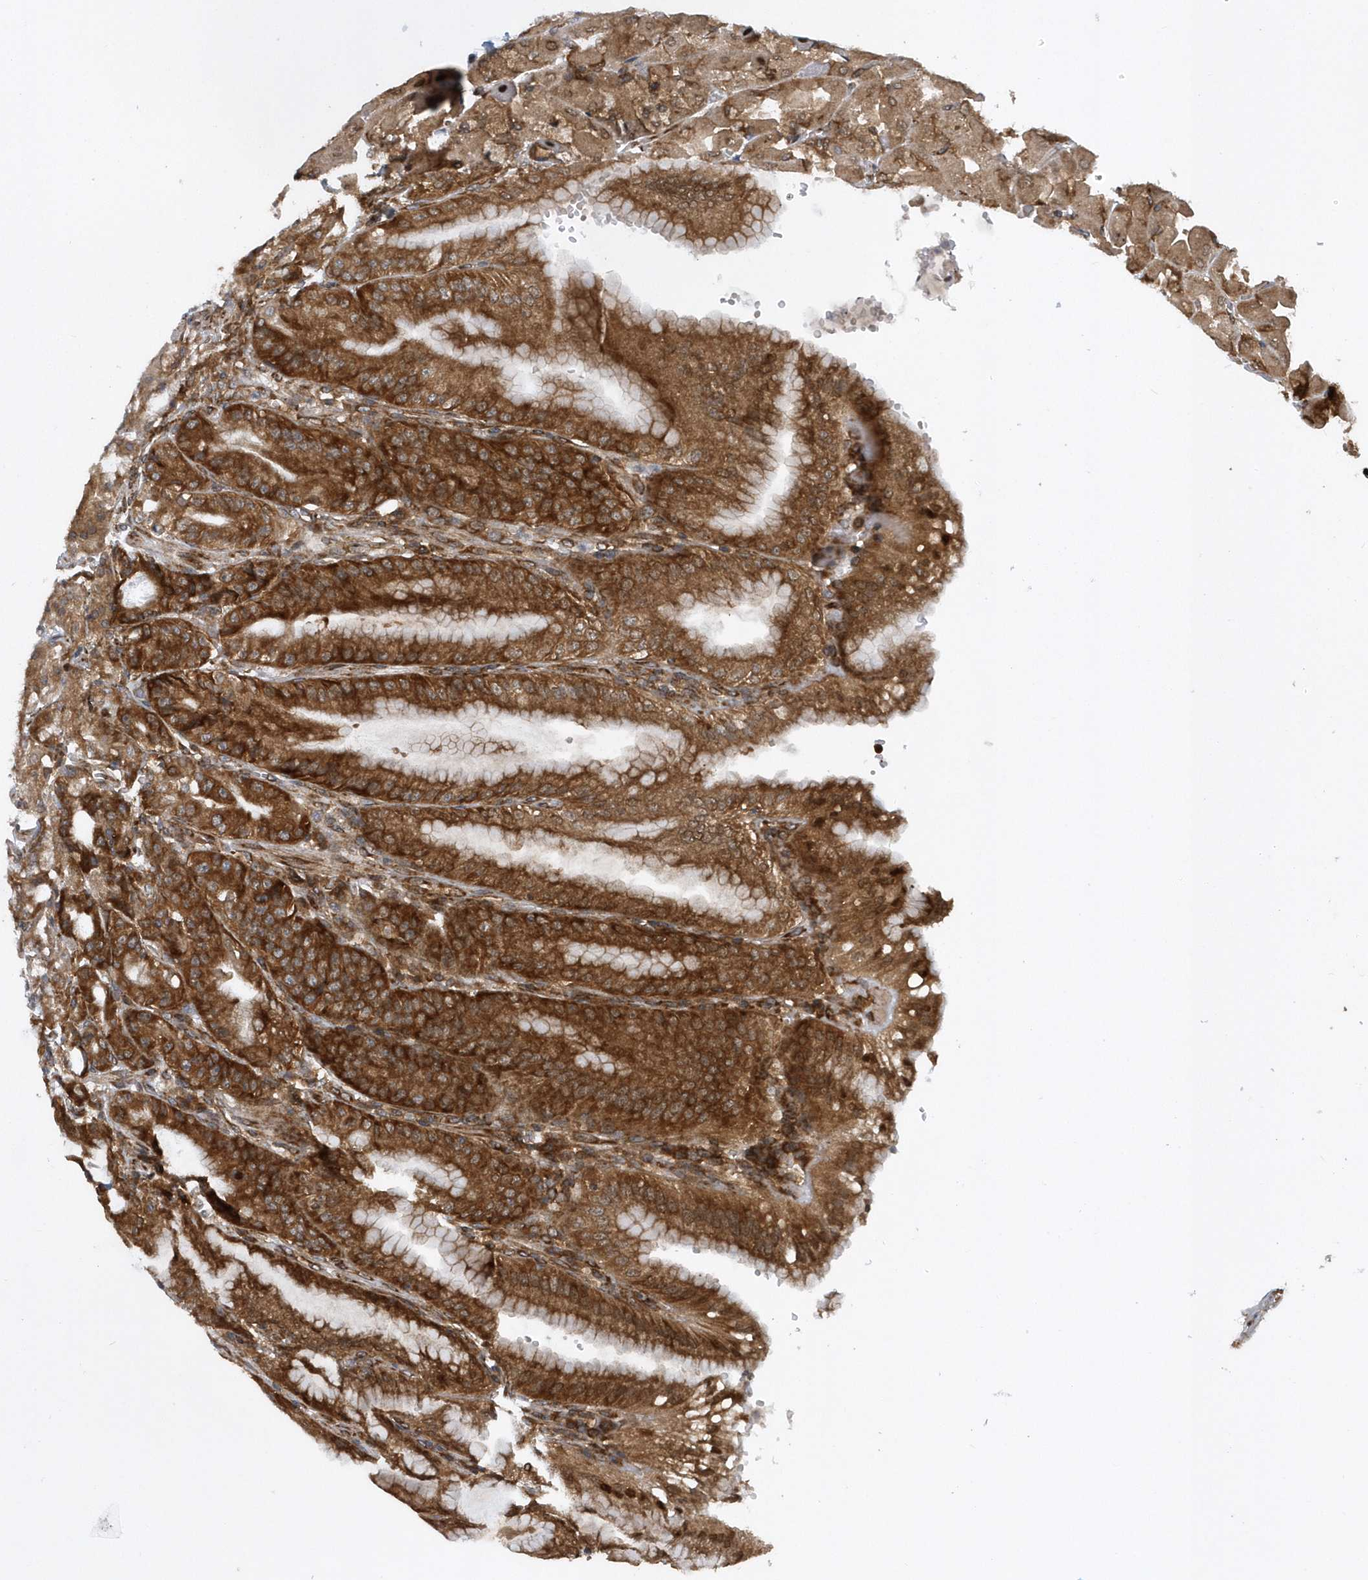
{"staining": {"intensity": "strong", "quantity": ">75%", "location": "cytoplasmic/membranous"}, "tissue": "stomach", "cell_type": "Glandular cells", "image_type": "normal", "snomed": [{"axis": "morphology", "description": "Normal tissue, NOS"}, {"axis": "topography", "description": "Stomach, upper"}, {"axis": "topography", "description": "Stomach, lower"}], "caption": "High-magnification brightfield microscopy of unremarkable stomach stained with DAB (3,3'-diaminobenzidine) (brown) and counterstained with hematoxylin (blue). glandular cells exhibit strong cytoplasmic/membranous expression is appreciated in about>75% of cells.", "gene": "PHF1", "patient": {"sex": "male", "age": 71}}